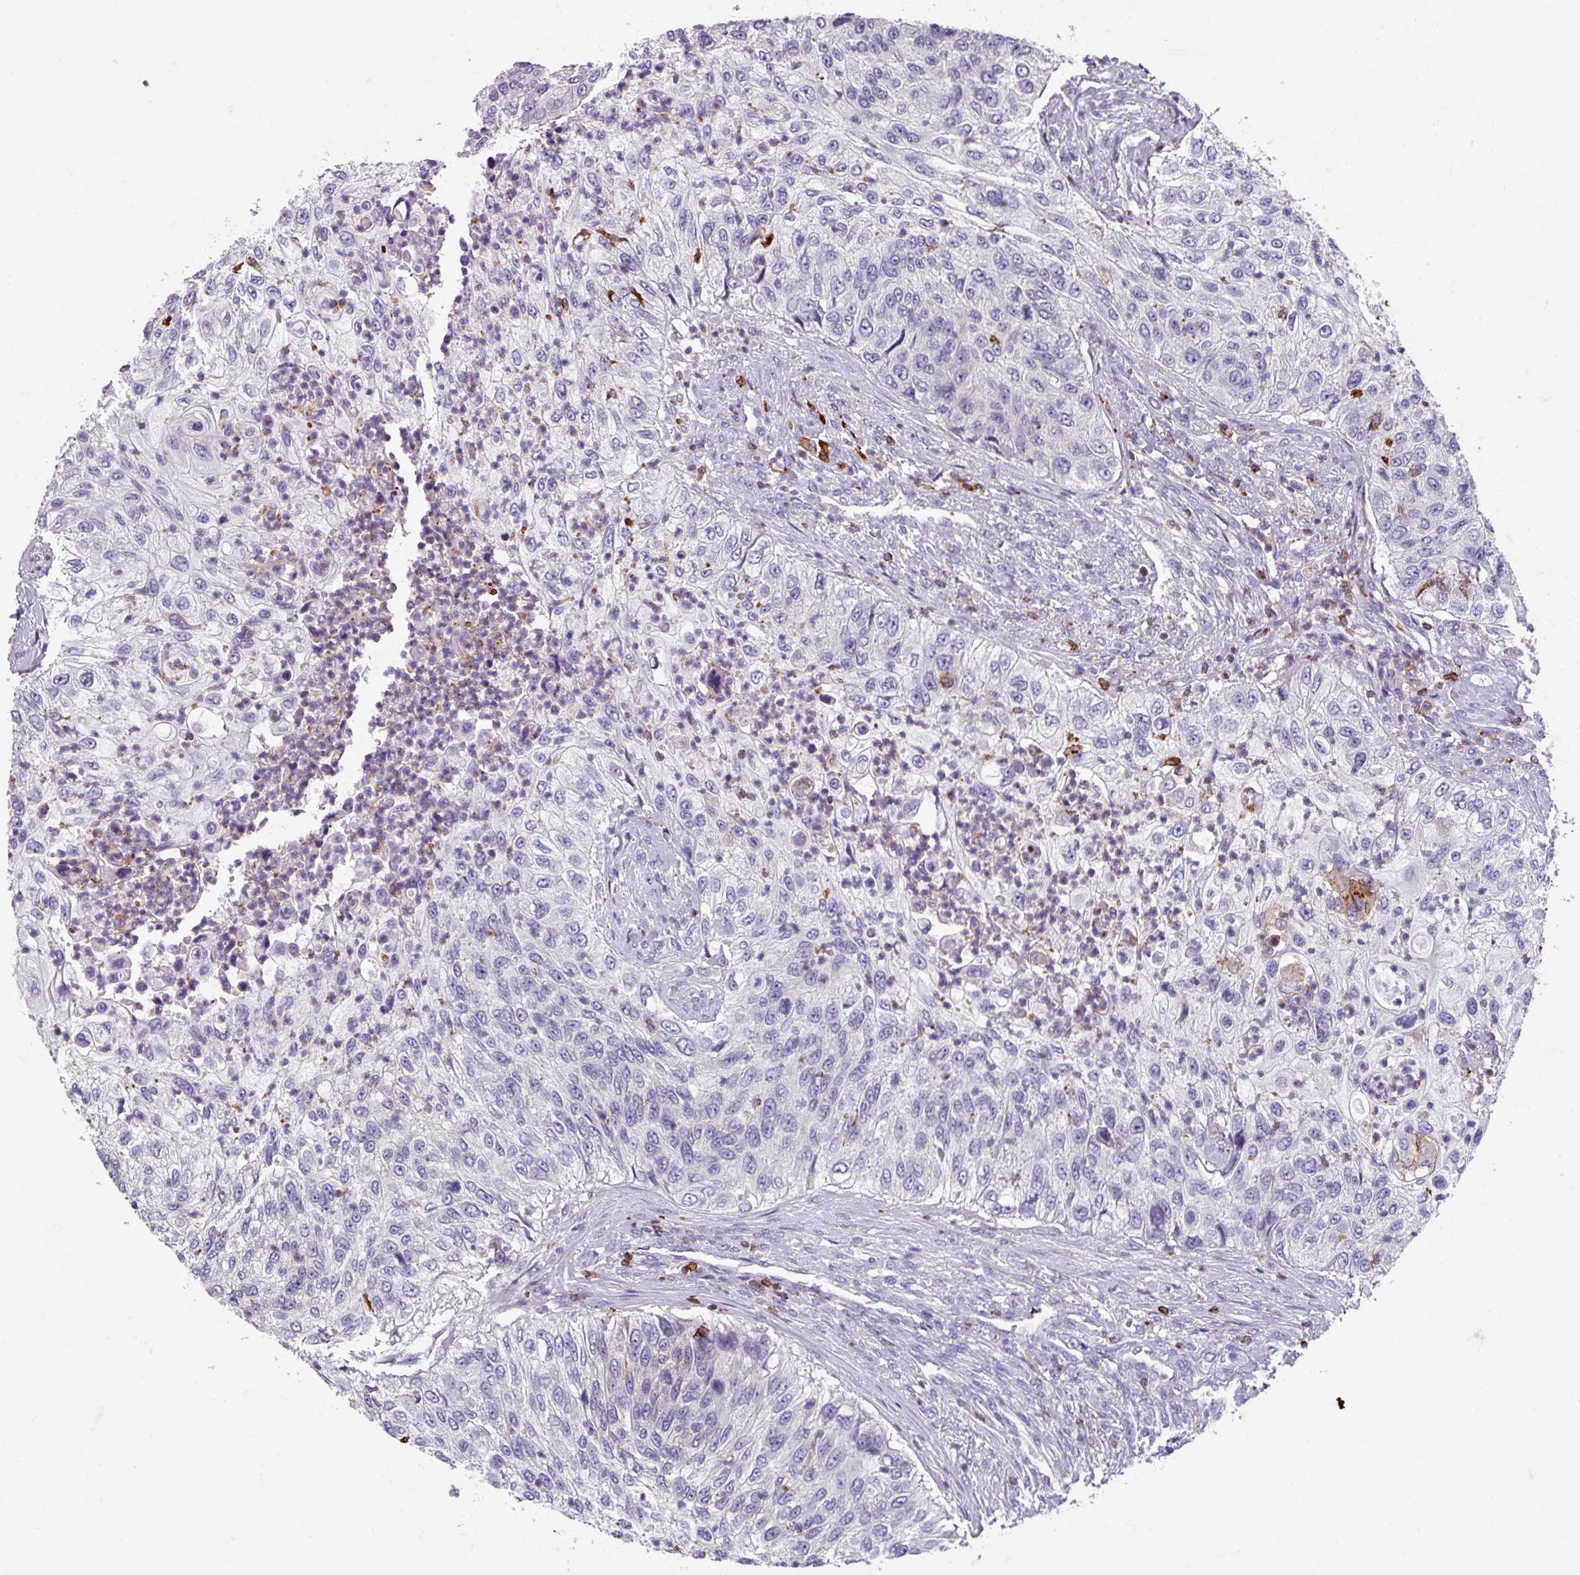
{"staining": {"intensity": "negative", "quantity": "none", "location": "none"}, "tissue": "urothelial cancer", "cell_type": "Tumor cells", "image_type": "cancer", "snomed": [{"axis": "morphology", "description": "Urothelial carcinoma, High grade"}, {"axis": "topography", "description": "Urinary bladder"}], "caption": "There is no significant staining in tumor cells of high-grade urothelial carcinoma. Brightfield microscopy of immunohistochemistry (IHC) stained with DAB (3,3'-diaminobenzidine) (brown) and hematoxylin (blue), captured at high magnification.", "gene": "NEDD9", "patient": {"sex": "female", "age": 60}}